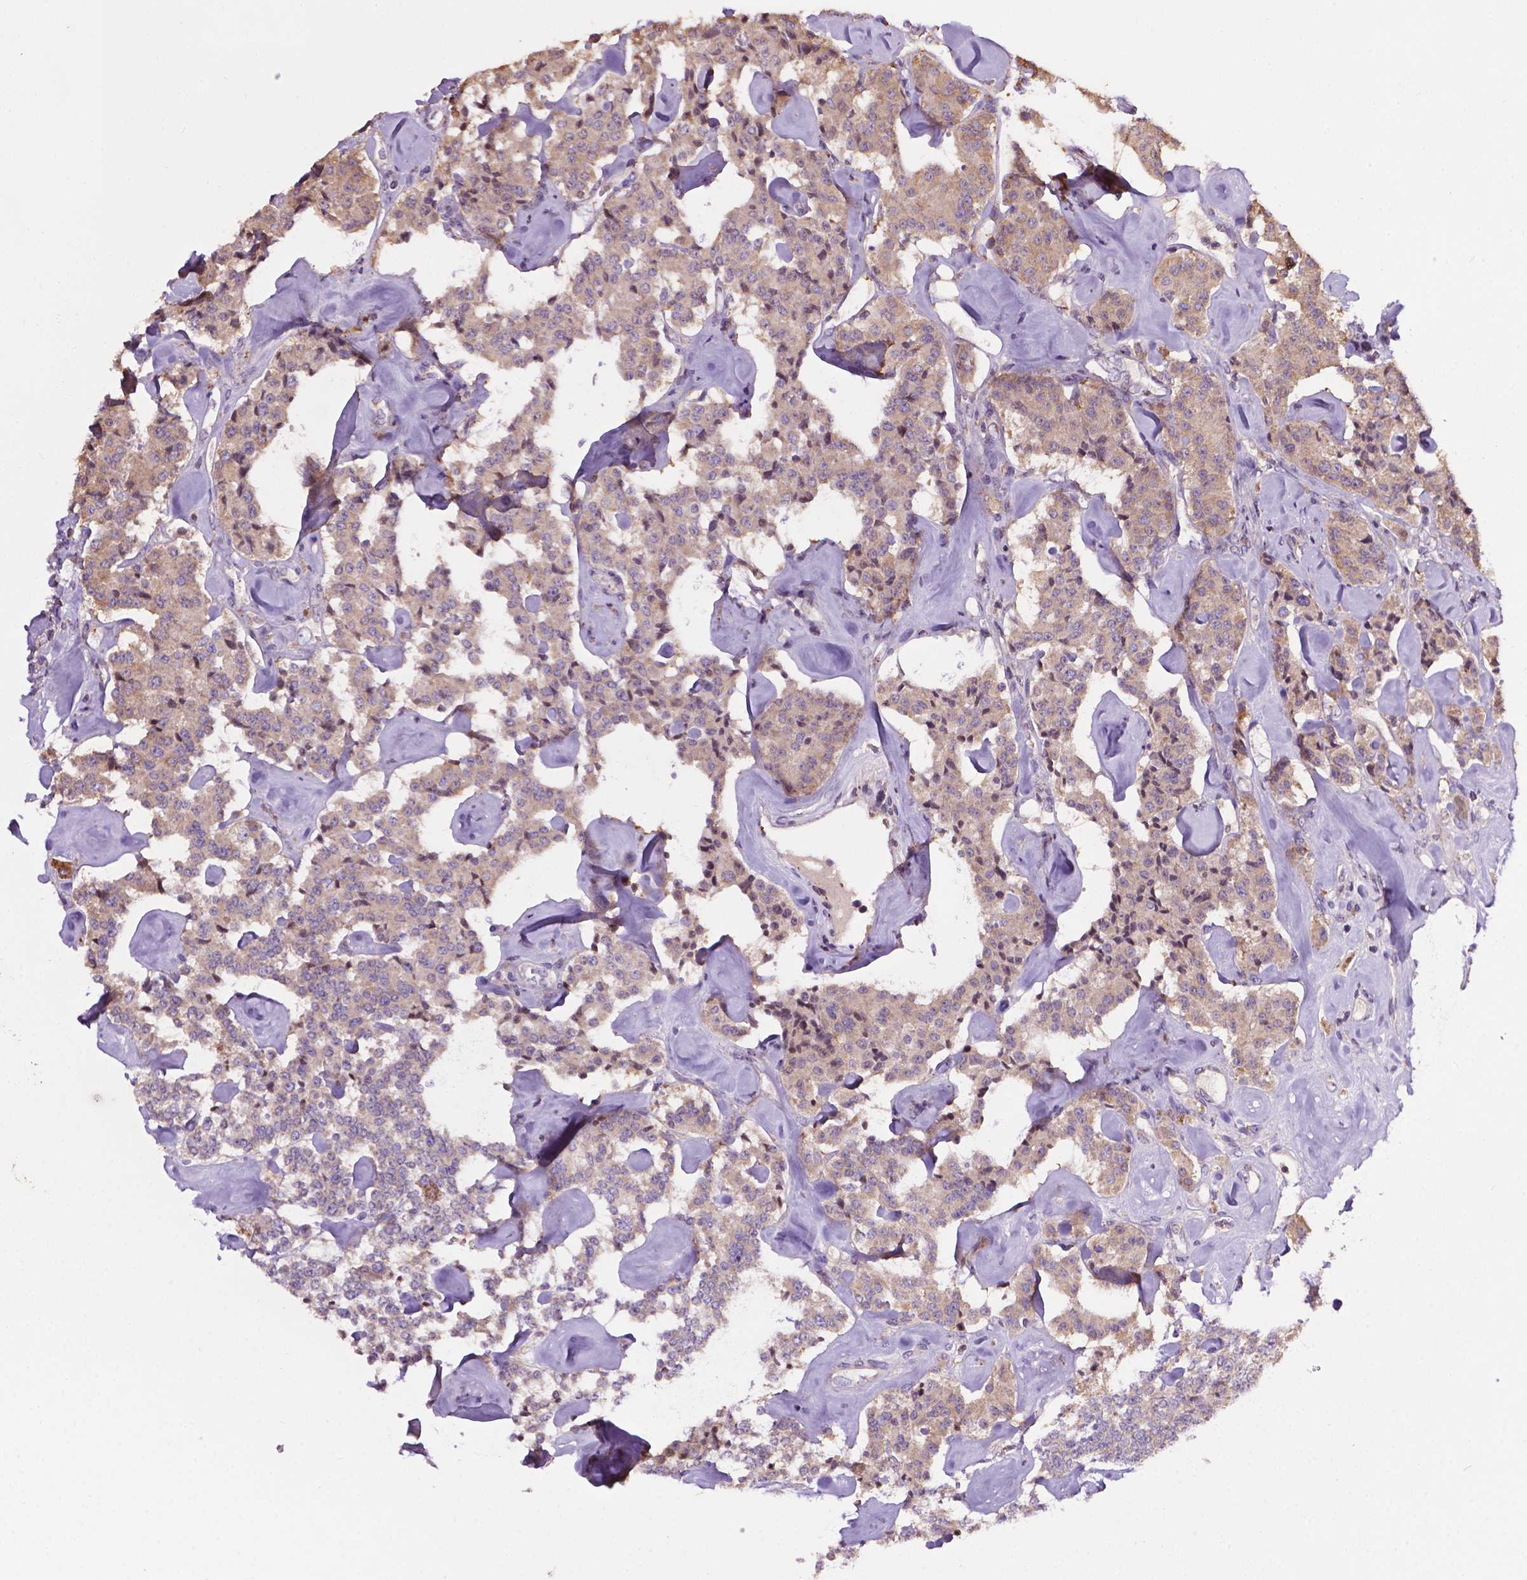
{"staining": {"intensity": "weak", "quantity": "25%-75%", "location": "cytoplasmic/membranous"}, "tissue": "carcinoid", "cell_type": "Tumor cells", "image_type": "cancer", "snomed": [{"axis": "morphology", "description": "Carcinoid, malignant, NOS"}, {"axis": "topography", "description": "Pancreas"}], "caption": "A brown stain highlights weak cytoplasmic/membranous expression of a protein in human carcinoid tumor cells.", "gene": "SPNS2", "patient": {"sex": "male", "age": 41}}